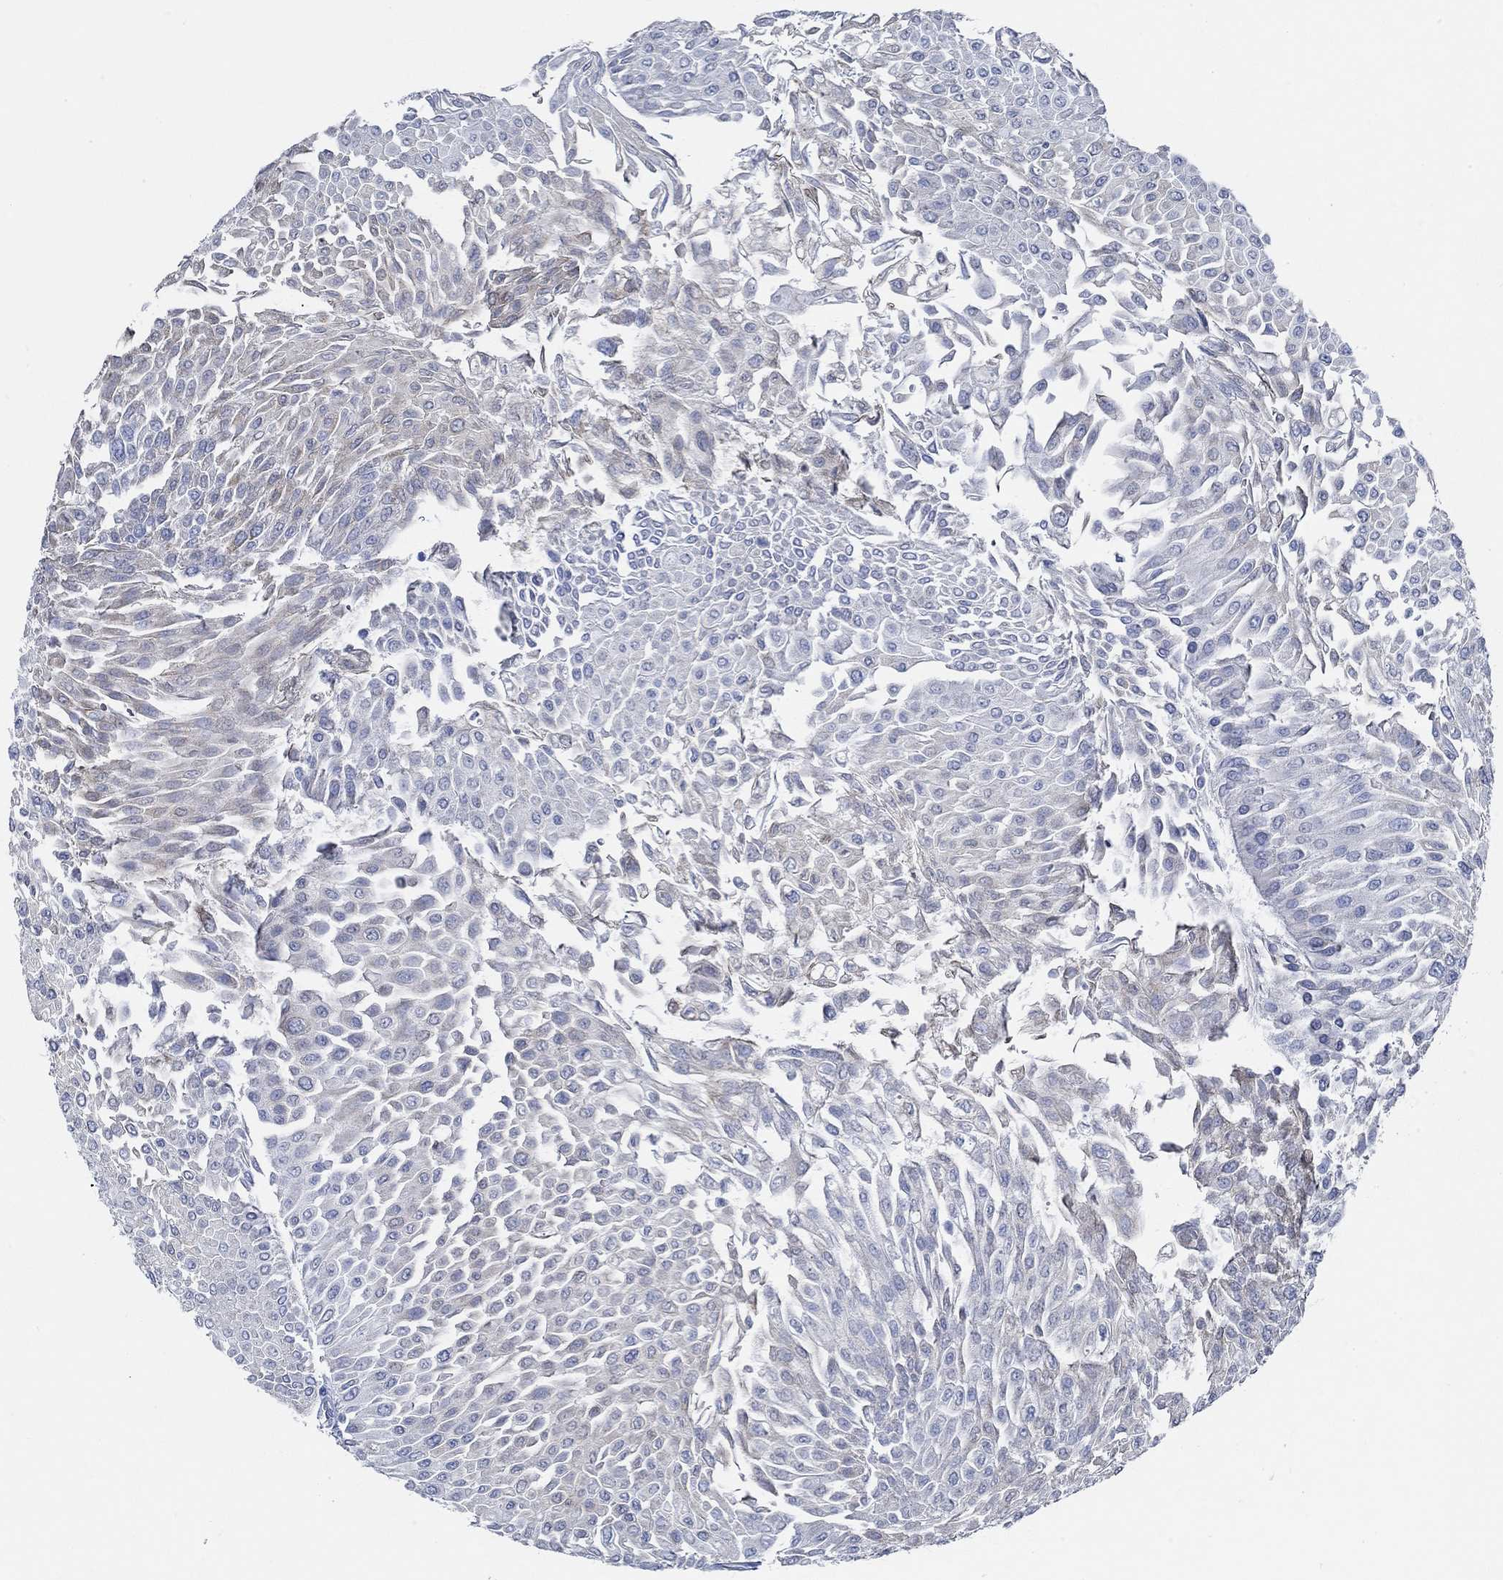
{"staining": {"intensity": "negative", "quantity": "none", "location": "none"}, "tissue": "urothelial cancer", "cell_type": "Tumor cells", "image_type": "cancer", "snomed": [{"axis": "morphology", "description": "Urothelial carcinoma, Low grade"}, {"axis": "topography", "description": "Urinary bladder"}], "caption": "Immunohistochemistry histopathology image of neoplastic tissue: urothelial carcinoma (low-grade) stained with DAB displays no significant protein expression in tumor cells.", "gene": "HECW2", "patient": {"sex": "male", "age": 67}}